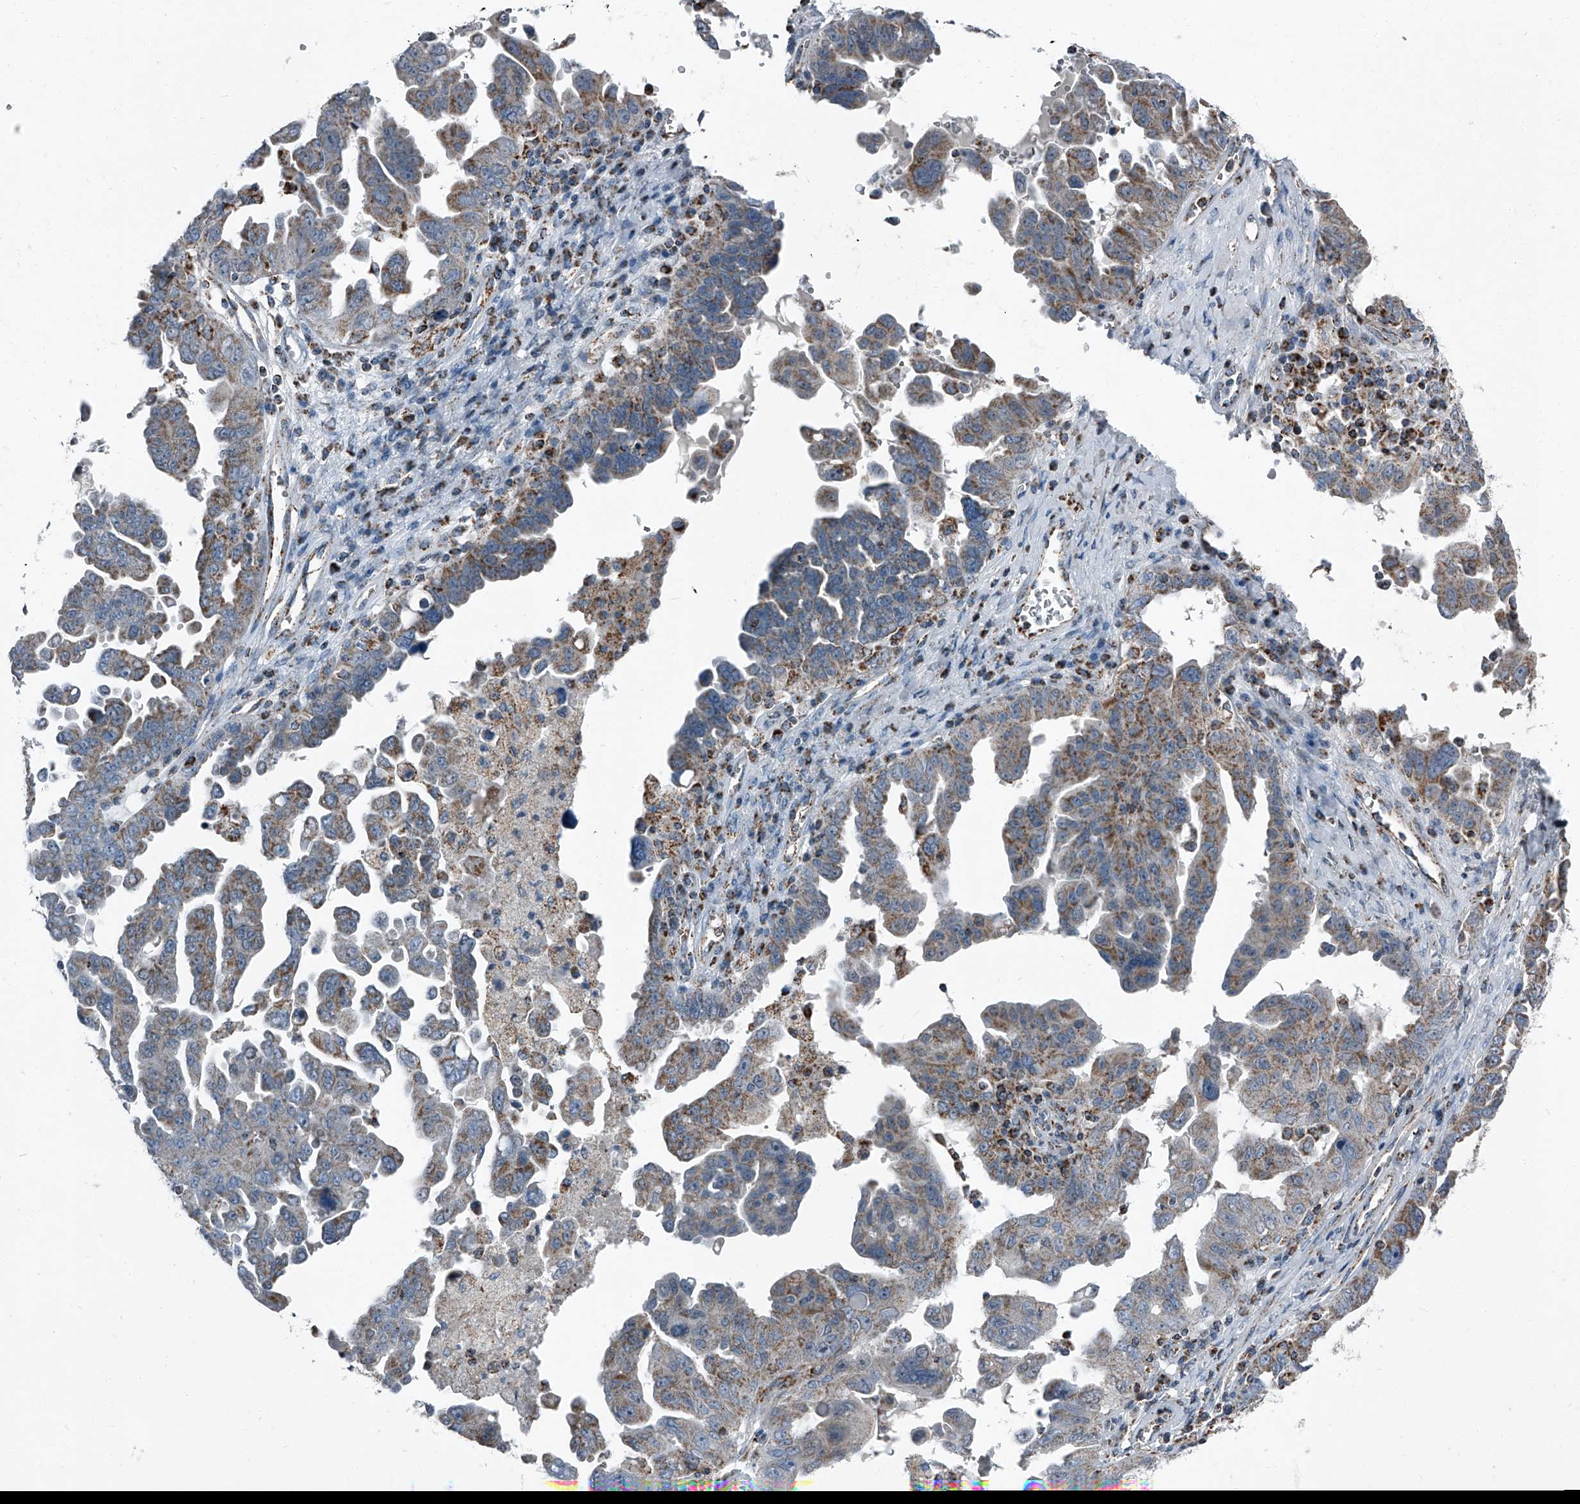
{"staining": {"intensity": "moderate", "quantity": "25%-75%", "location": "cytoplasmic/membranous"}, "tissue": "ovarian cancer", "cell_type": "Tumor cells", "image_type": "cancer", "snomed": [{"axis": "morphology", "description": "Carcinoma, endometroid"}, {"axis": "topography", "description": "Ovary"}], "caption": "Brown immunohistochemical staining in human ovarian cancer (endometroid carcinoma) shows moderate cytoplasmic/membranous staining in about 25%-75% of tumor cells.", "gene": "CHRNA7", "patient": {"sex": "female", "age": 62}}